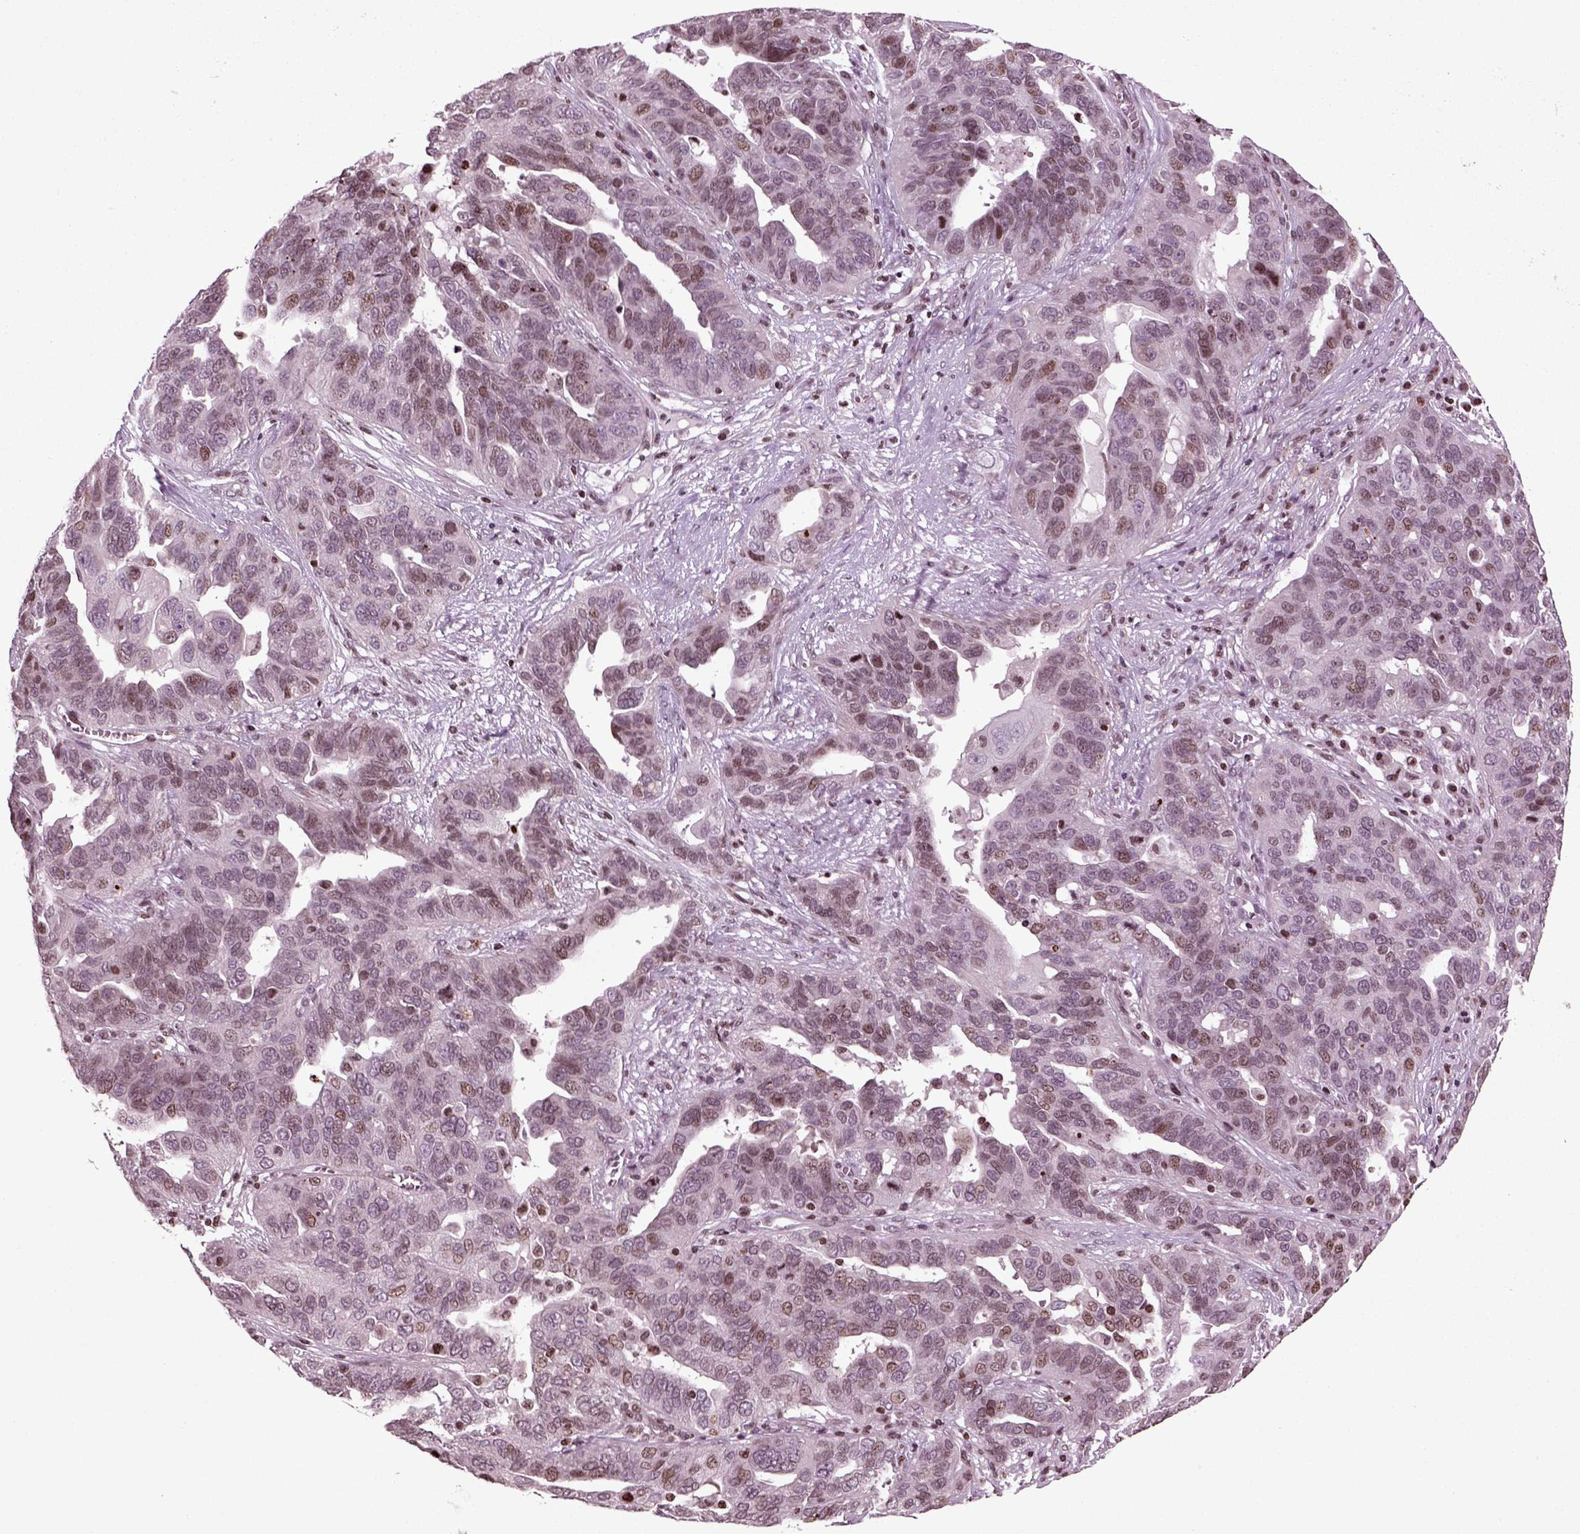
{"staining": {"intensity": "moderate", "quantity": "<25%", "location": "nuclear"}, "tissue": "ovarian cancer", "cell_type": "Tumor cells", "image_type": "cancer", "snomed": [{"axis": "morphology", "description": "Carcinoma, endometroid"}, {"axis": "topography", "description": "Soft tissue"}, {"axis": "topography", "description": "Ovary"}], "caption": "Ovarian cancer (endometroid carcinoma) stained with a protein marker shows moderate staining in tumor cells.", "gene": "HEYL", "patient": {"sex": "female", "age": 52}}